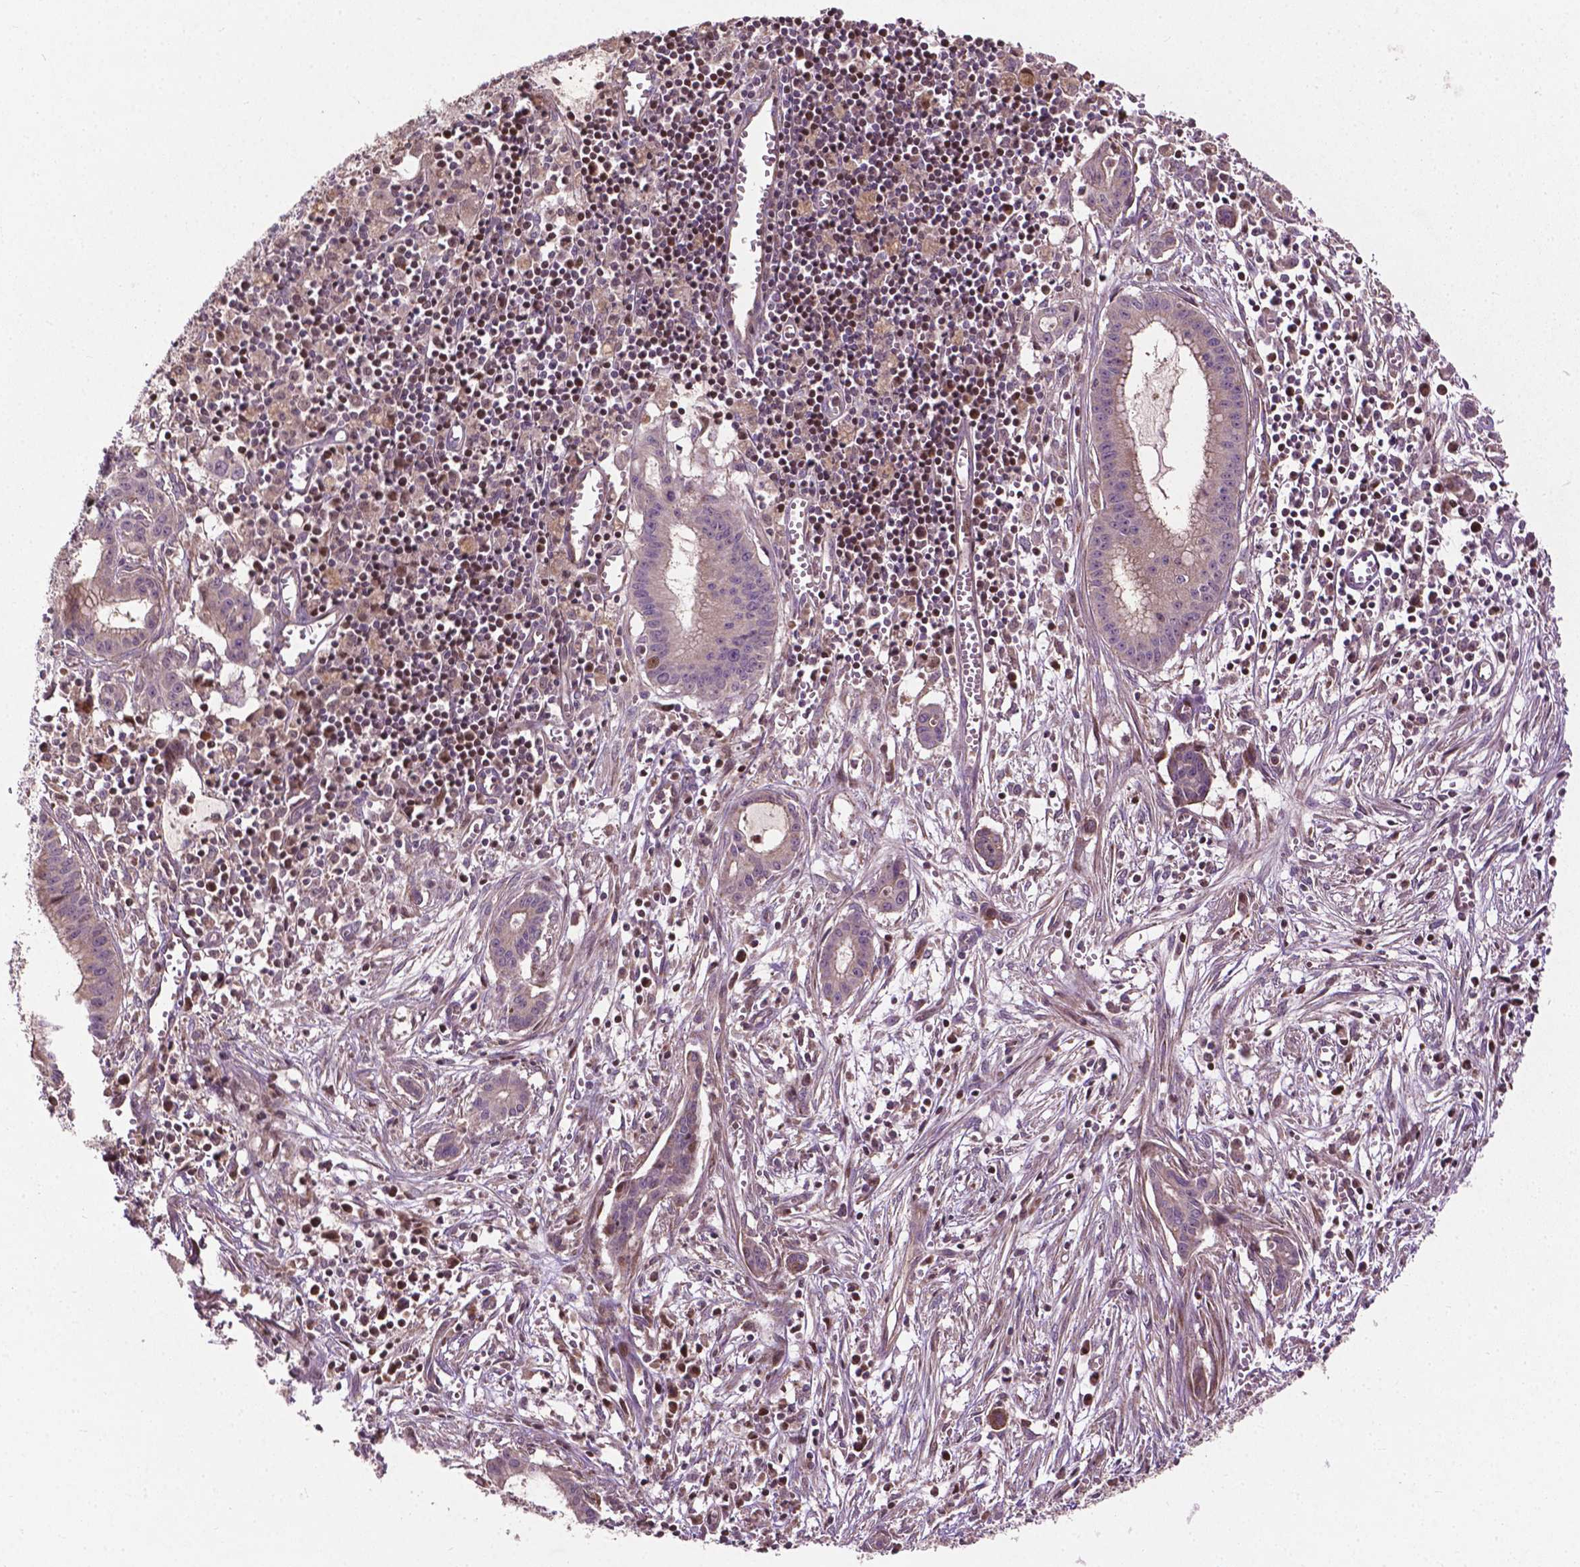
{"staining": {"intensity": "weak", "quantity": "25%-75%", "location": "cytoplasmic/membranous"}, "tissue": "pancreatic cancer", "cell_type": "Tumor cells", "image_type": "cancer", "snomed": [{"axis": "morphology", "description": "Adenocarcinoma, NOS"}, {"axis": "topography", "description": "Pancreas"}], "caption": "Brown immunohistochemical staining in adenocarcinoma (pancreatic) exhibits weak cytoplasmic/membranous expression in about 25%-75% of tumor cells.", "gene": "B3GALNT2", "patient": {"sex": "male", "age": 48}}